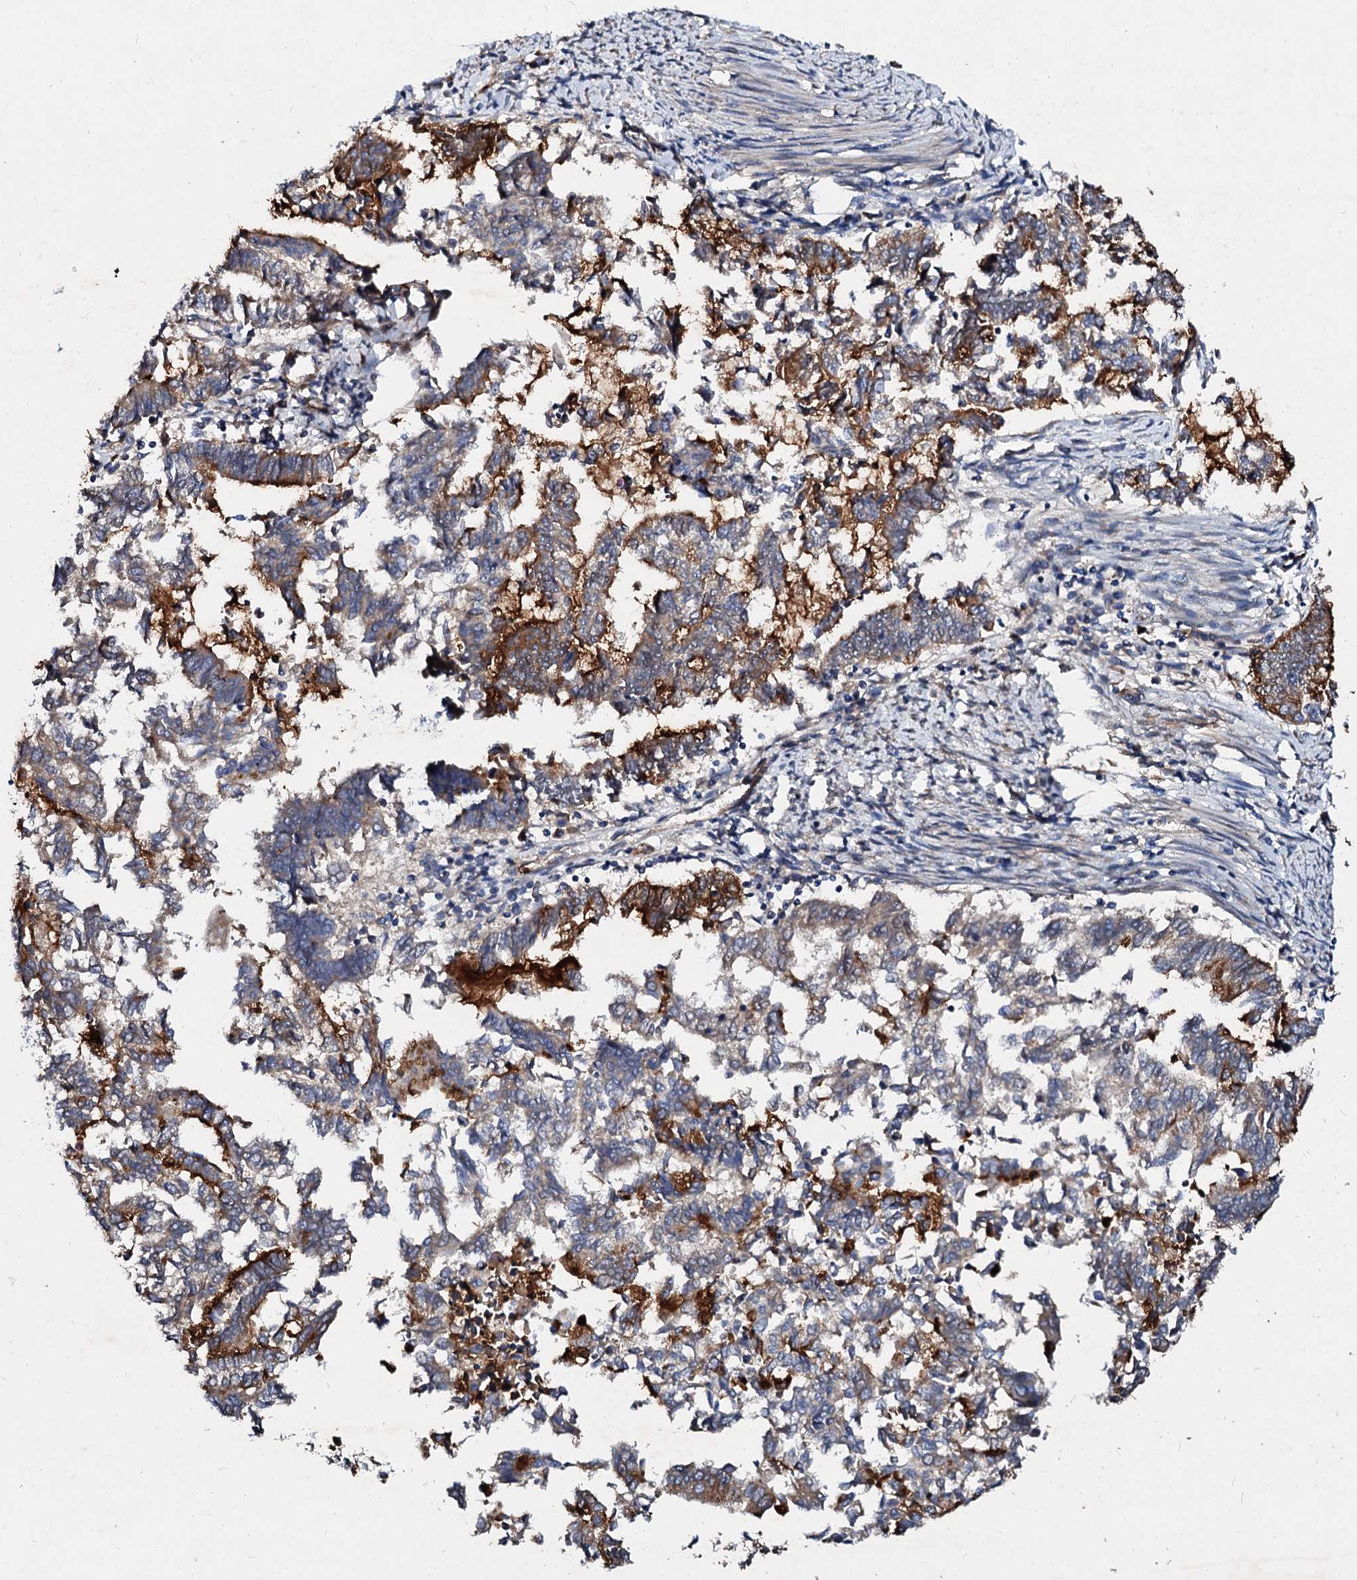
{"staining": {"intensity": "strong", "quantity": "25%-75%", "location": "cytoplasmic/membranous"}, "tissue": "endometrial cancer", "cell_type": "Tumor cells", "image_type": "cancer", "snomed": [{"axis": "morphology", "description": "Adenocarcinoma, NOS"}, {"axis": "topography", "description": "Endometrium"}], "caption": "DAB immunohistochemical staining of endometrial cancer (adenocarcinoma) exhibits strong cytoplasmic/membranous protein expression in approximately 25%-75% of tumor cells.", "gene": "FIBIN", "patient": {"sex": "female", "age": 79}}